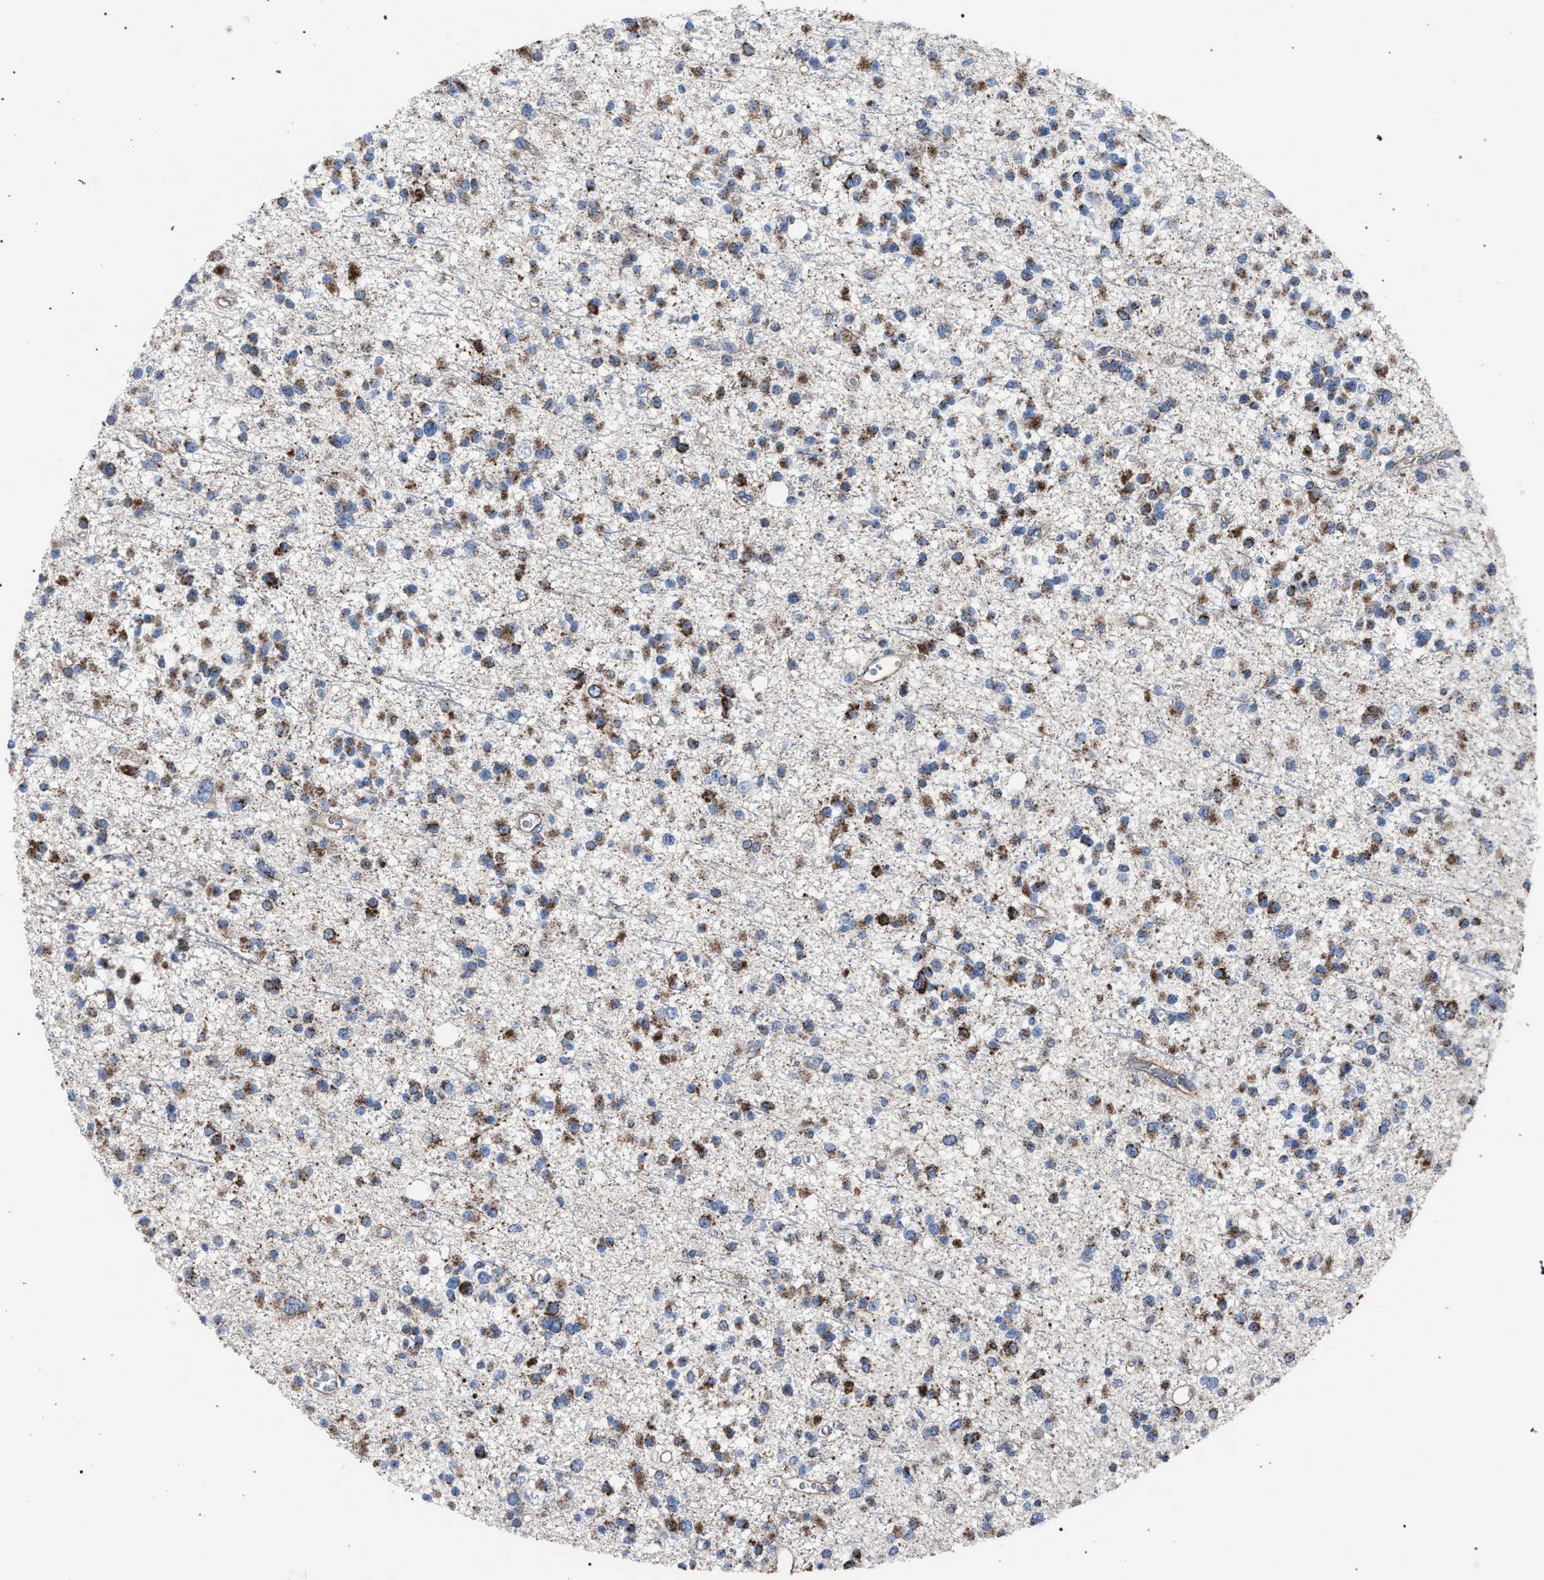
{"staining": {"intensity": "moderate", "quantity": ">75%", "location": "cytoplasmic/membranous"}, "tissue": "glioma", "cell_type": "Tumor cells", "image_type": "cancer", "snomed": [{"axis": "morphology", "description": "Glioma, malignant, Low grade"}, {"axis": "topography", "description": "Brain"}], "caption": "Immunohistochemistry (IHC) (DAB (3,3'-diaminobenzidine)) staining of malignant glioma (low-grade) shows moderate cytoplasmic/membranous protein expression in approximately >75% of tumor cells. (IHC, brightfield microscopy, high magnification).", "gene": "HSD17B4", "patient": {"sex": "female", "age": 22}}